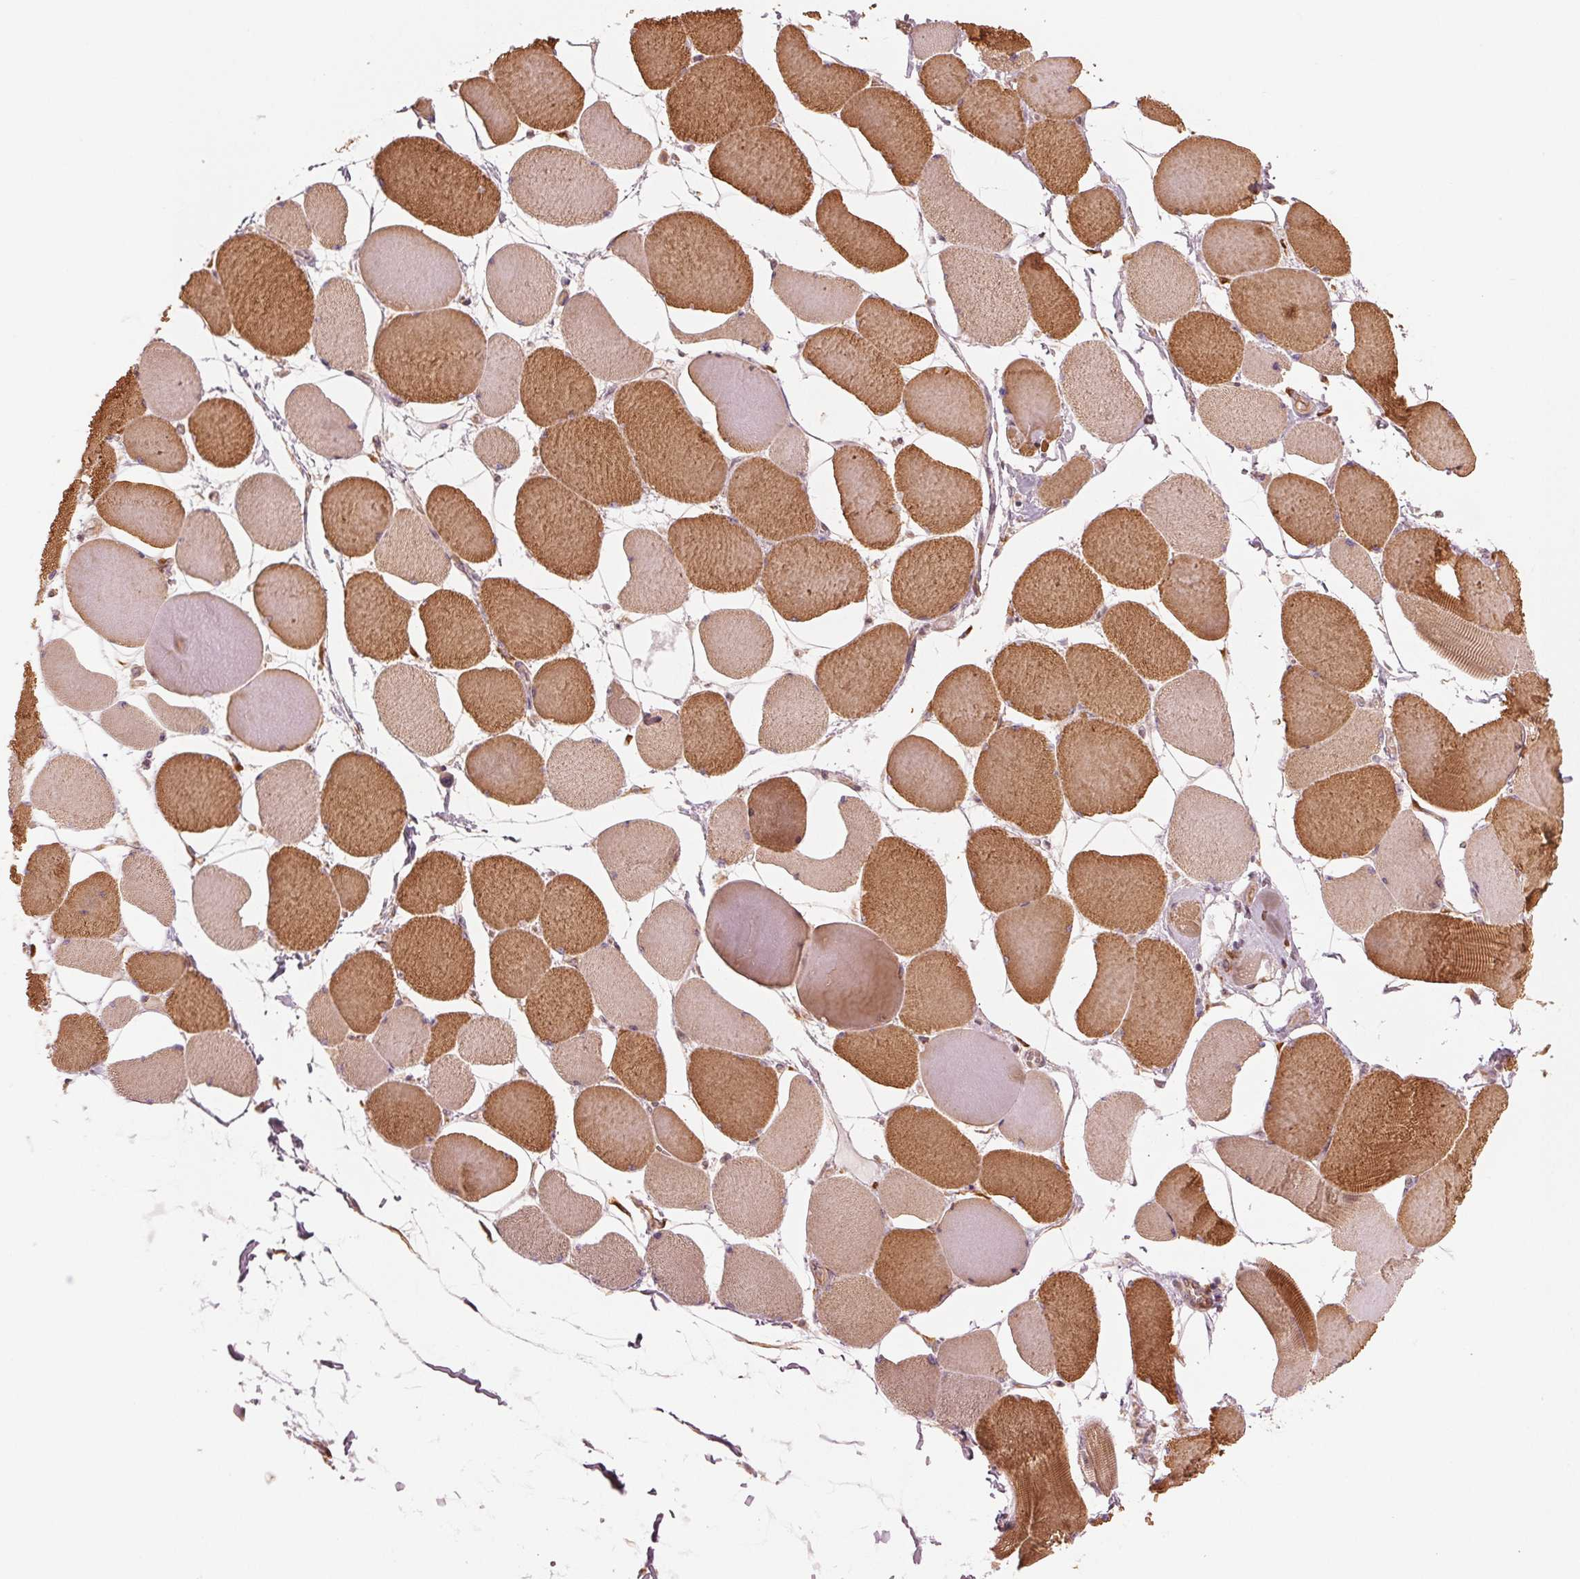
{"staining": {"intensity": "moderate", "quantity": "25%-75%", "location": "cytoplasmic/membranous"}, "tissue": "skeletal muscle", "cell_type": "Myocytes", "image_type": "normal", "snomed": [{"axis": "morphology", "description": "Normal tissue, NOS"}, {"axis": "topography", "description": "Skeletal muscle"}], "caption": "Immunohistochemical staining of benign skeletal muscle demonstrates 25%-75% levels of moderate cytoplasmic/membranous protein expression in approximately 25%-75% of myocytes. The protein is stained brown, and the nuclei are stained in blue (DAB IHC with brightfield microscopy, high magnification).", "gene": "CMIP", "patient": {"sex": "female", "age": 75}}